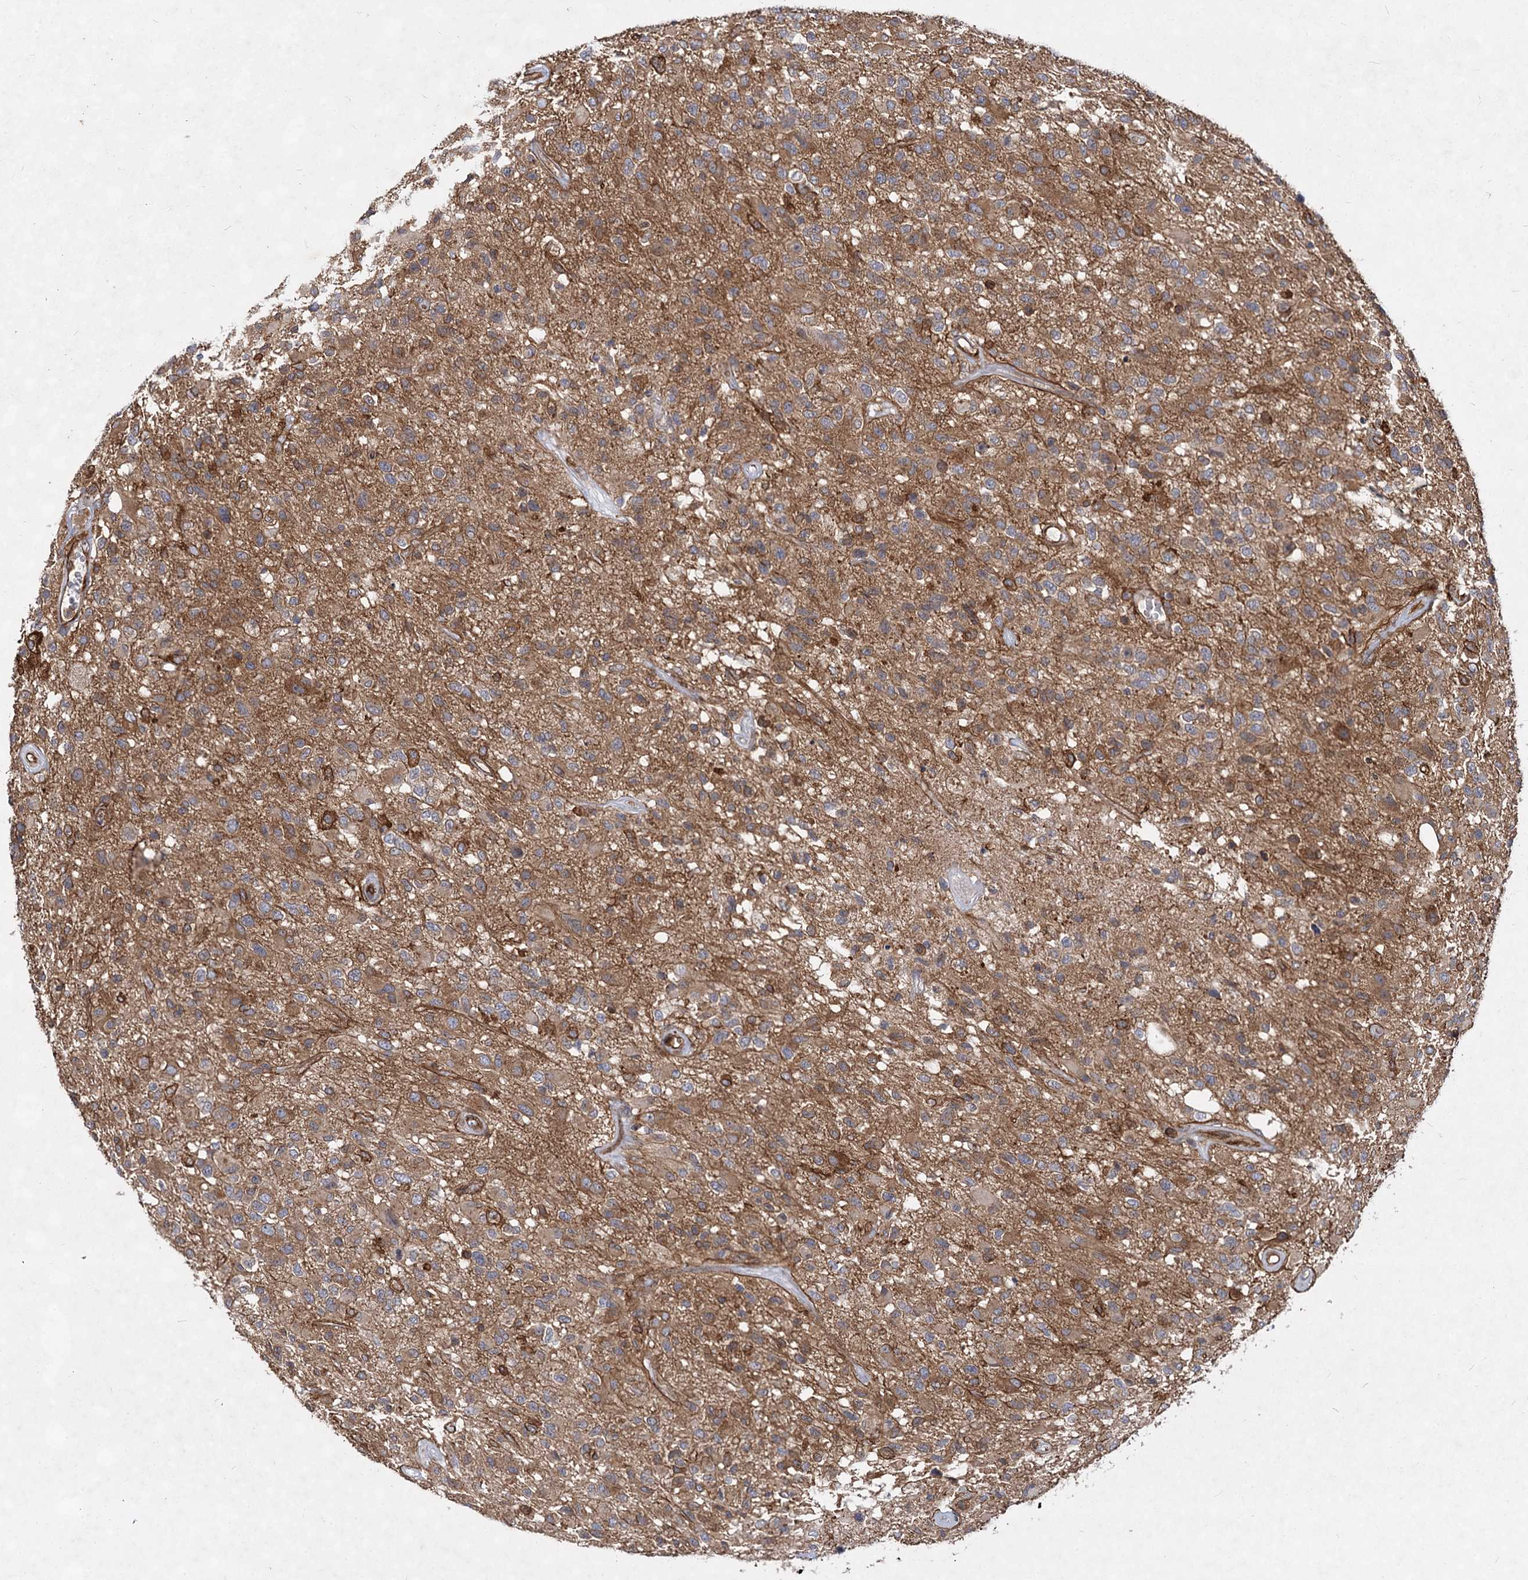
{"staining": {"intensity": "moderate", "quantity": ">75%", "location": "cytoplasmic/membranous"}, "tissue": "glioma", "cell_type": "Tumor cells", "image_type": "cancer", "snomed": [{"axis": "morphology", "description": "Glioma, malignant, High grade"}, {"axis": "morphology", "description": "Glioblastoma, NOS"}, {"axis": "topography", "description": "Brain"}], "caption": "This is a micrograph of immunohistochemistry (IHC) staining of glioblastoma, which shows moderate expression in the cytoplasmic/membranous of tumor cells.", "gene": "IQSEC1", "patient": {"sex": "male", "age": 60}}